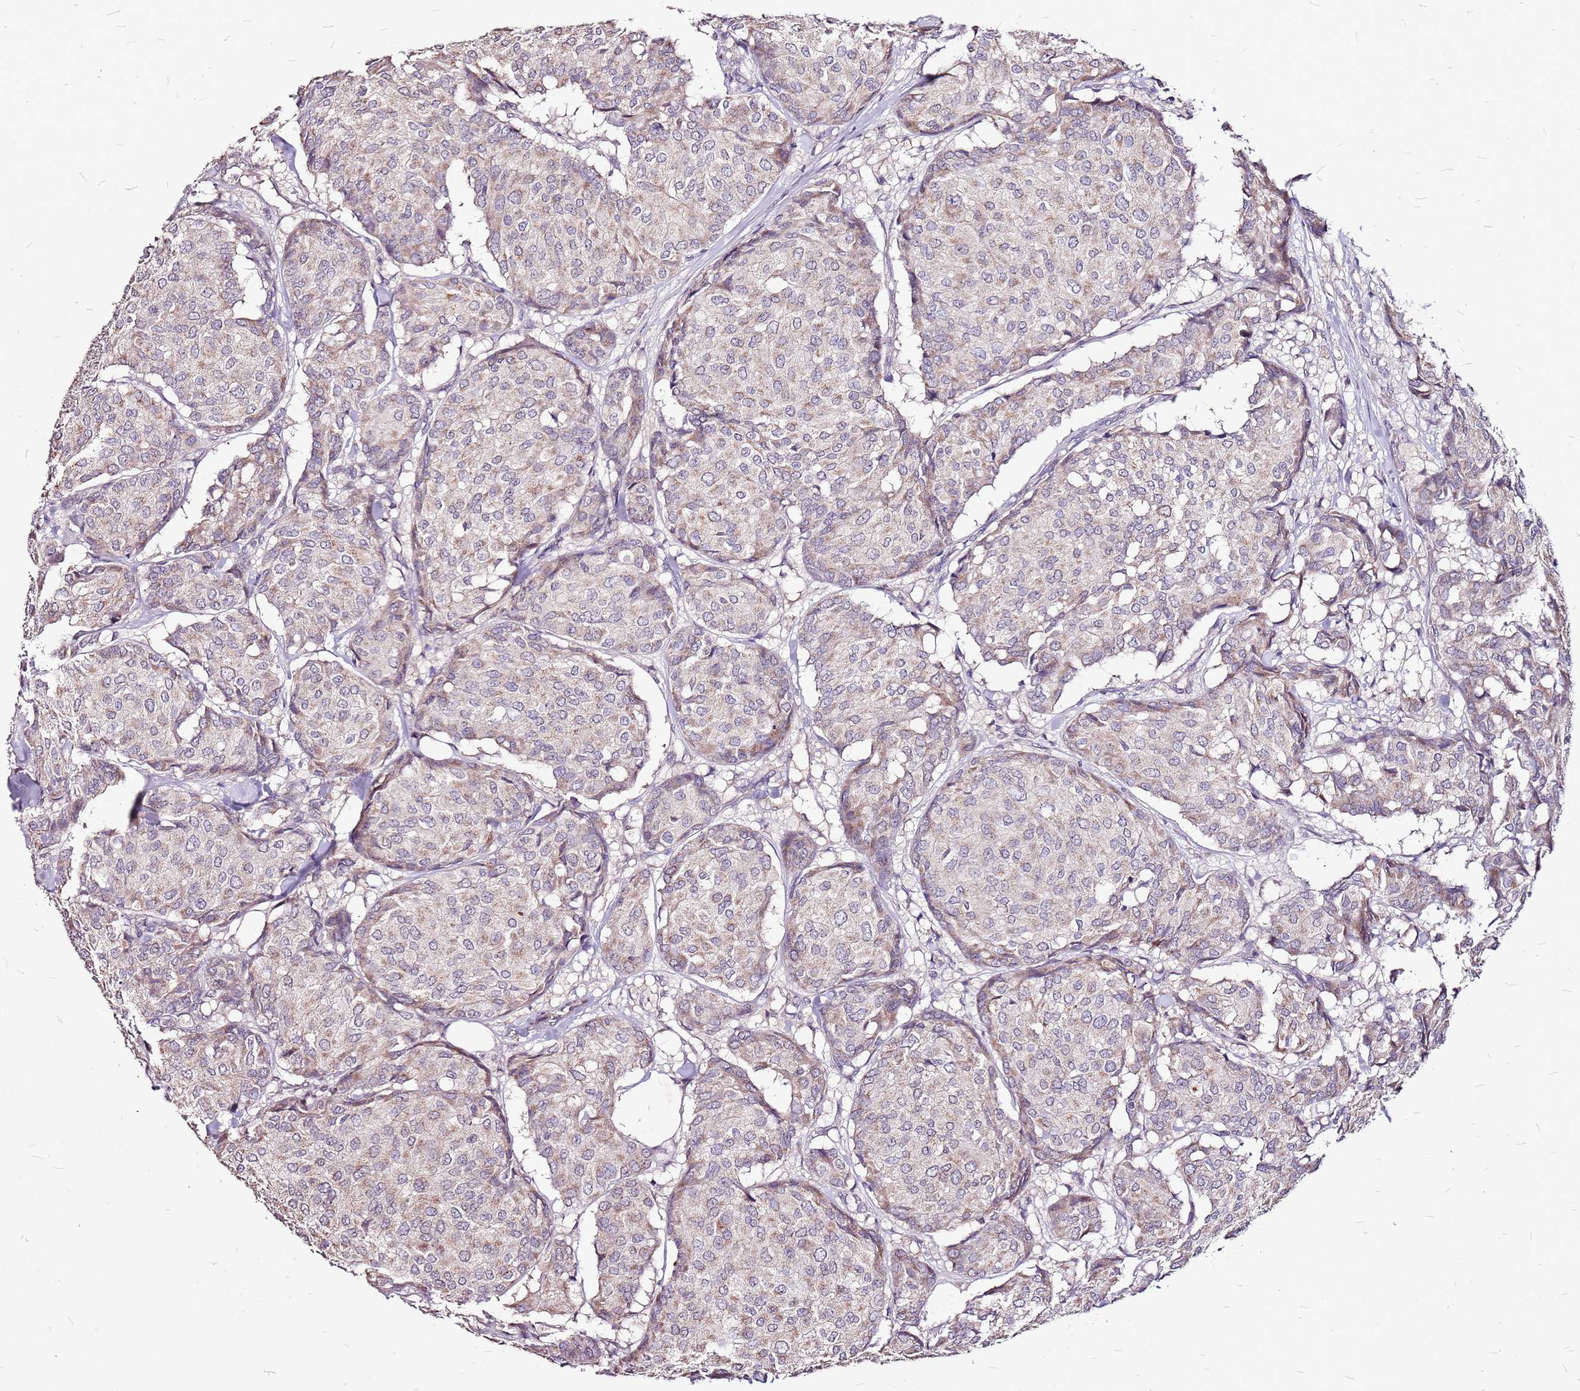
{"staining": {"intensity": "weak", "quantity": "25%-75%", "location": "cytoplasmic/membranous"}, "tissue": "breast cancer", "cell_type": "Tumor cells", "image_type": "cancer", "snomed": [{"axis": "morphology", "description": "Duct carcinoma"}, {"axis": "topography", "description": "Breast"}], "caption": "Protein staining of breast cancer tissue reveals weak cytoplasmic/membranous positivity in approximately 25%-75% of tumor cells.", "gene": "DCDC2C", "patient": {"sex": "female", "age": 75}}